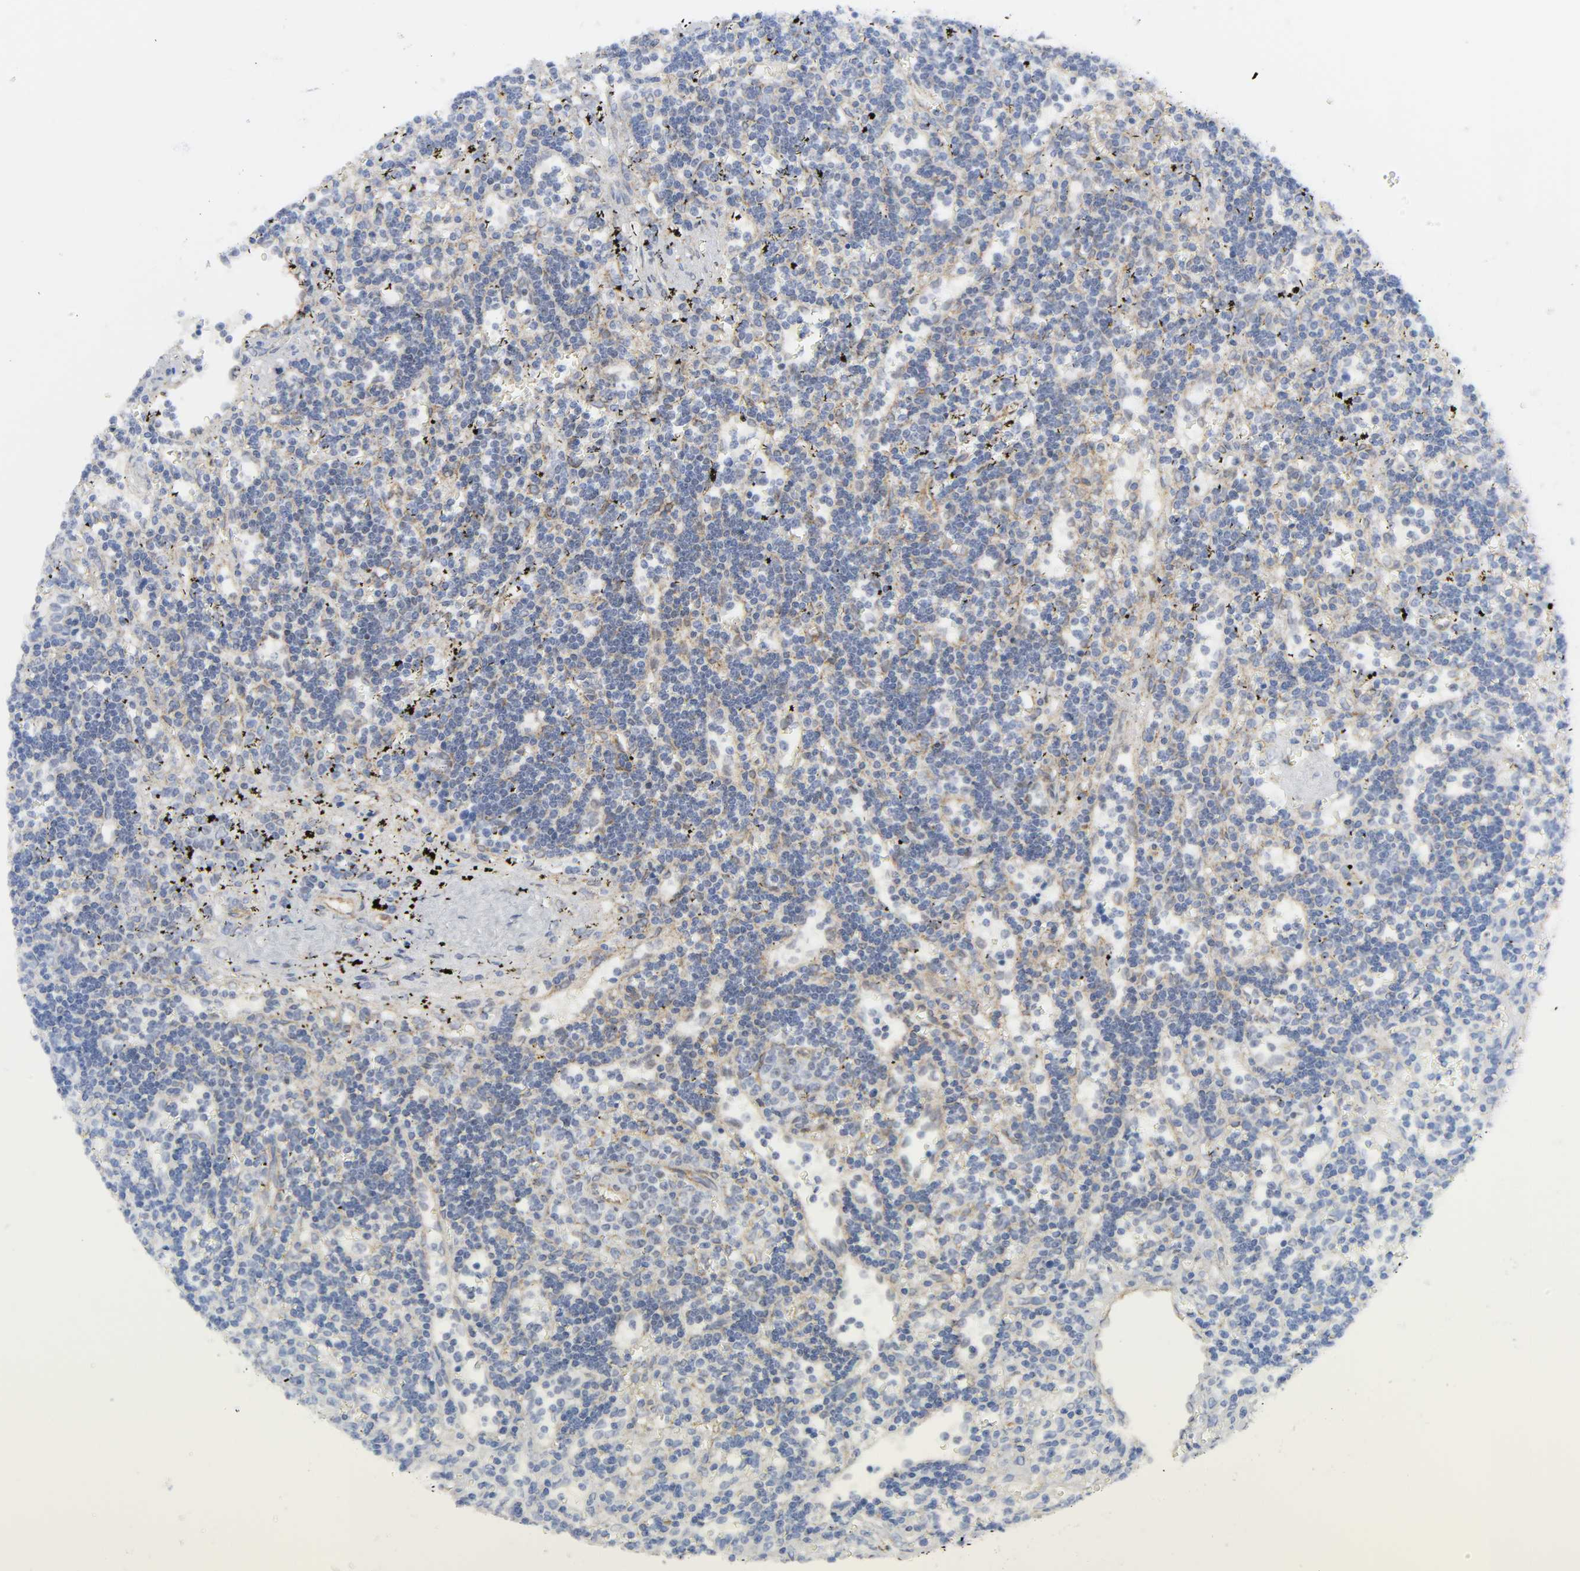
{"staining": {"intensity": "negative", "quantity": "none", "location": "none"}, "tissue": "lymphoma", "cell_type": "Tumor cells", "image_type": "cancer", "snomed": [{"axis": "morphology", "description": "Malignant lymphoma, non-Hodgkin's type, Low grade"}, {"axis": "topography", "description": "Spleen"}], "caption": "Lymphoma was stained to show a protein in brown. There is no significant staining in tumor cells.", "gene": "DOCK1", "patient": {"sex": "male", "age": 60}}